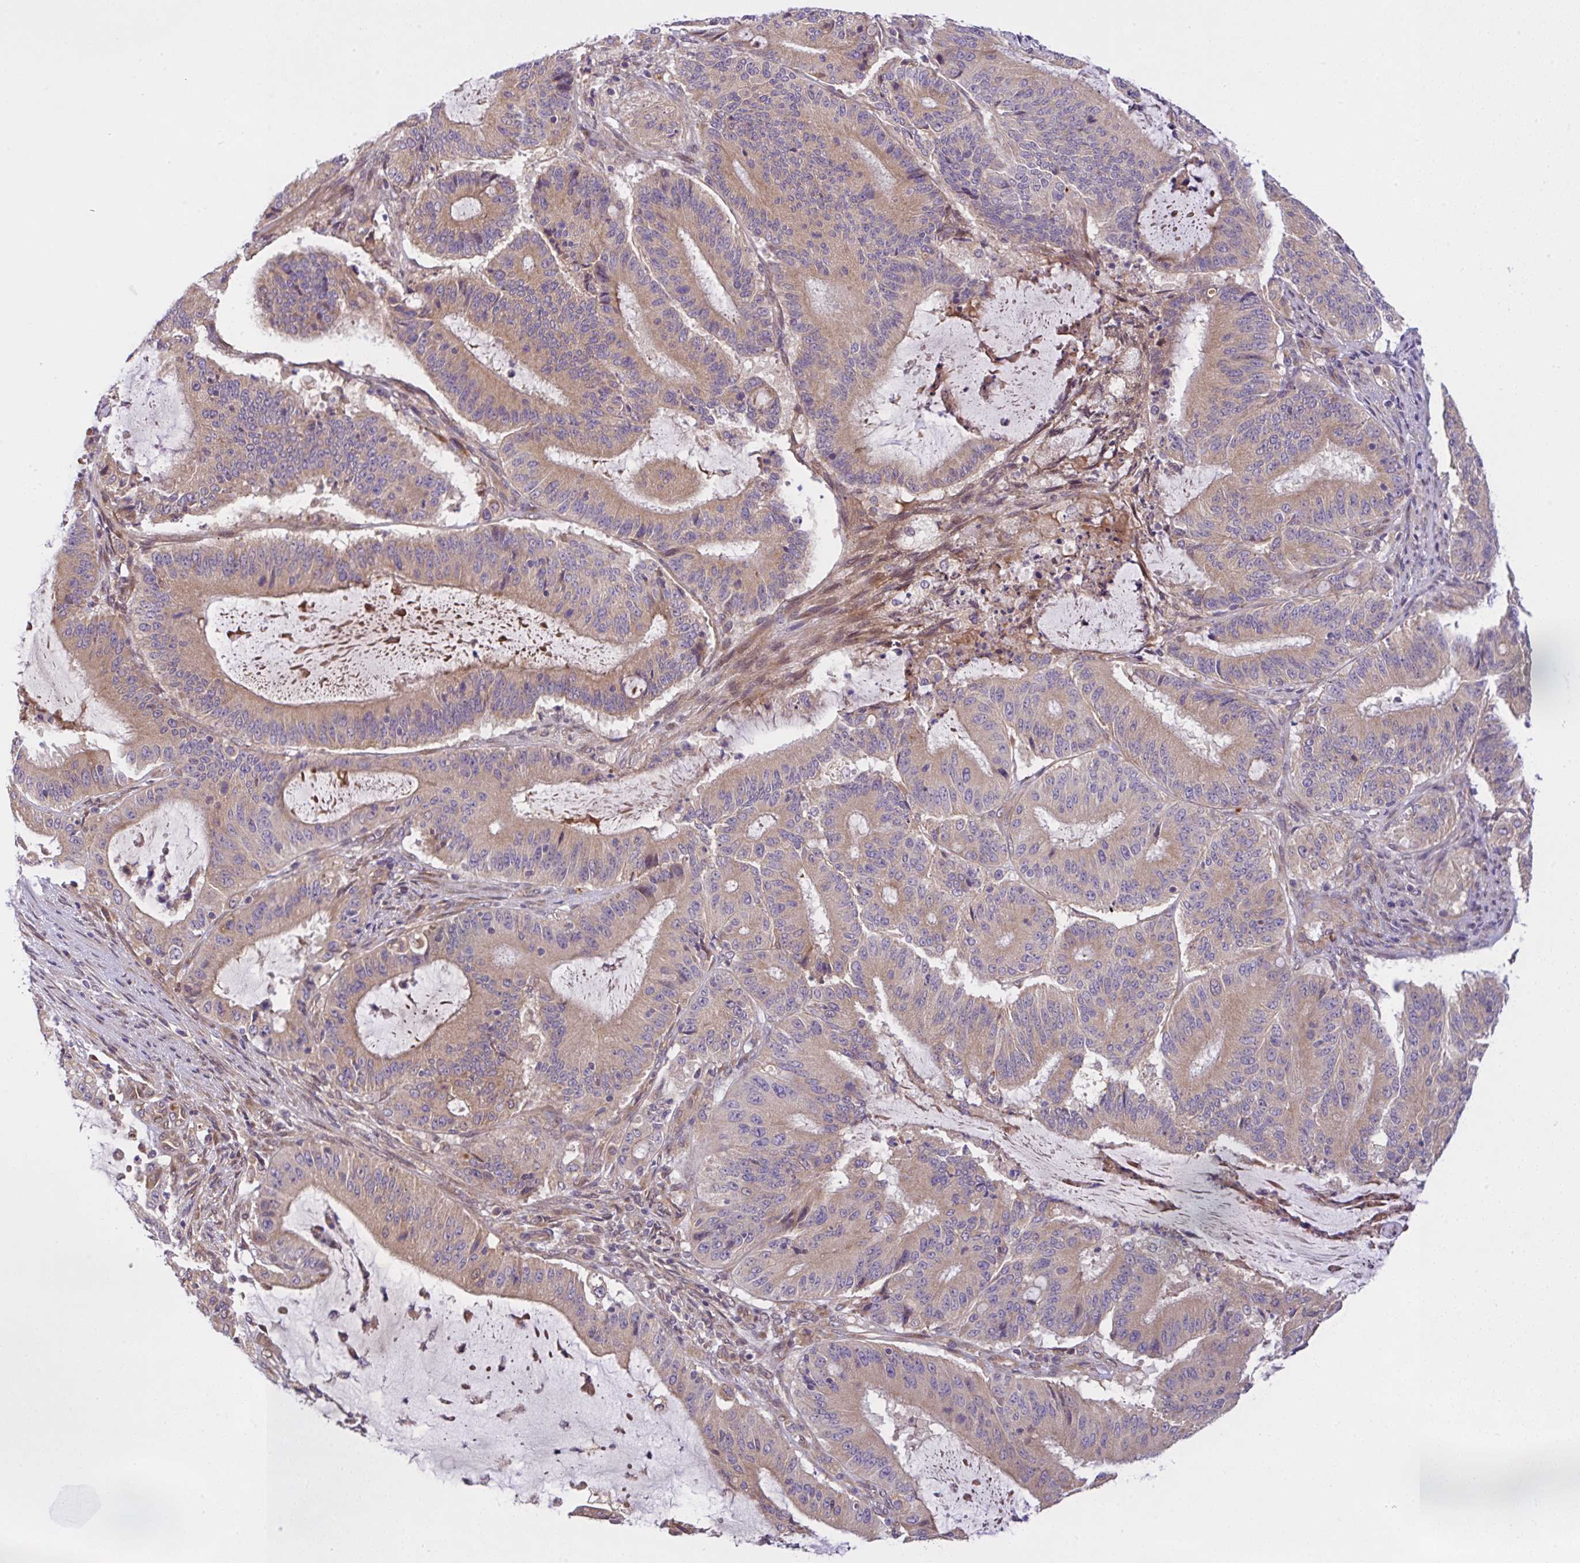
{"staining": {"intensity": "weak", "quantity": ">75%", "location": "cytoplasmic/membranous"}, "tissue": "liver cancer", "cell_type": "Tumor cells", "image_type": "cancer", "snomed": [{"axis": "morphology", "description": "Normal tissue, NOS"}, {"axis": "morphology", "description": "Cholangiocarcinoma"}, {"axis": "topography", "description": "Liver"}, {"axis": "topography", "description": "Peripheral nerve tissue"}], "caption": "IHC of liver cancer (cholangiocarcinoma) displays low levels of weak cytoplasmic/membranous expression in about >75% of tumor cells. Nuclei are stained in blue.", "gene": "UBE4A", "patient": {"sex": "female", "age": 73}}